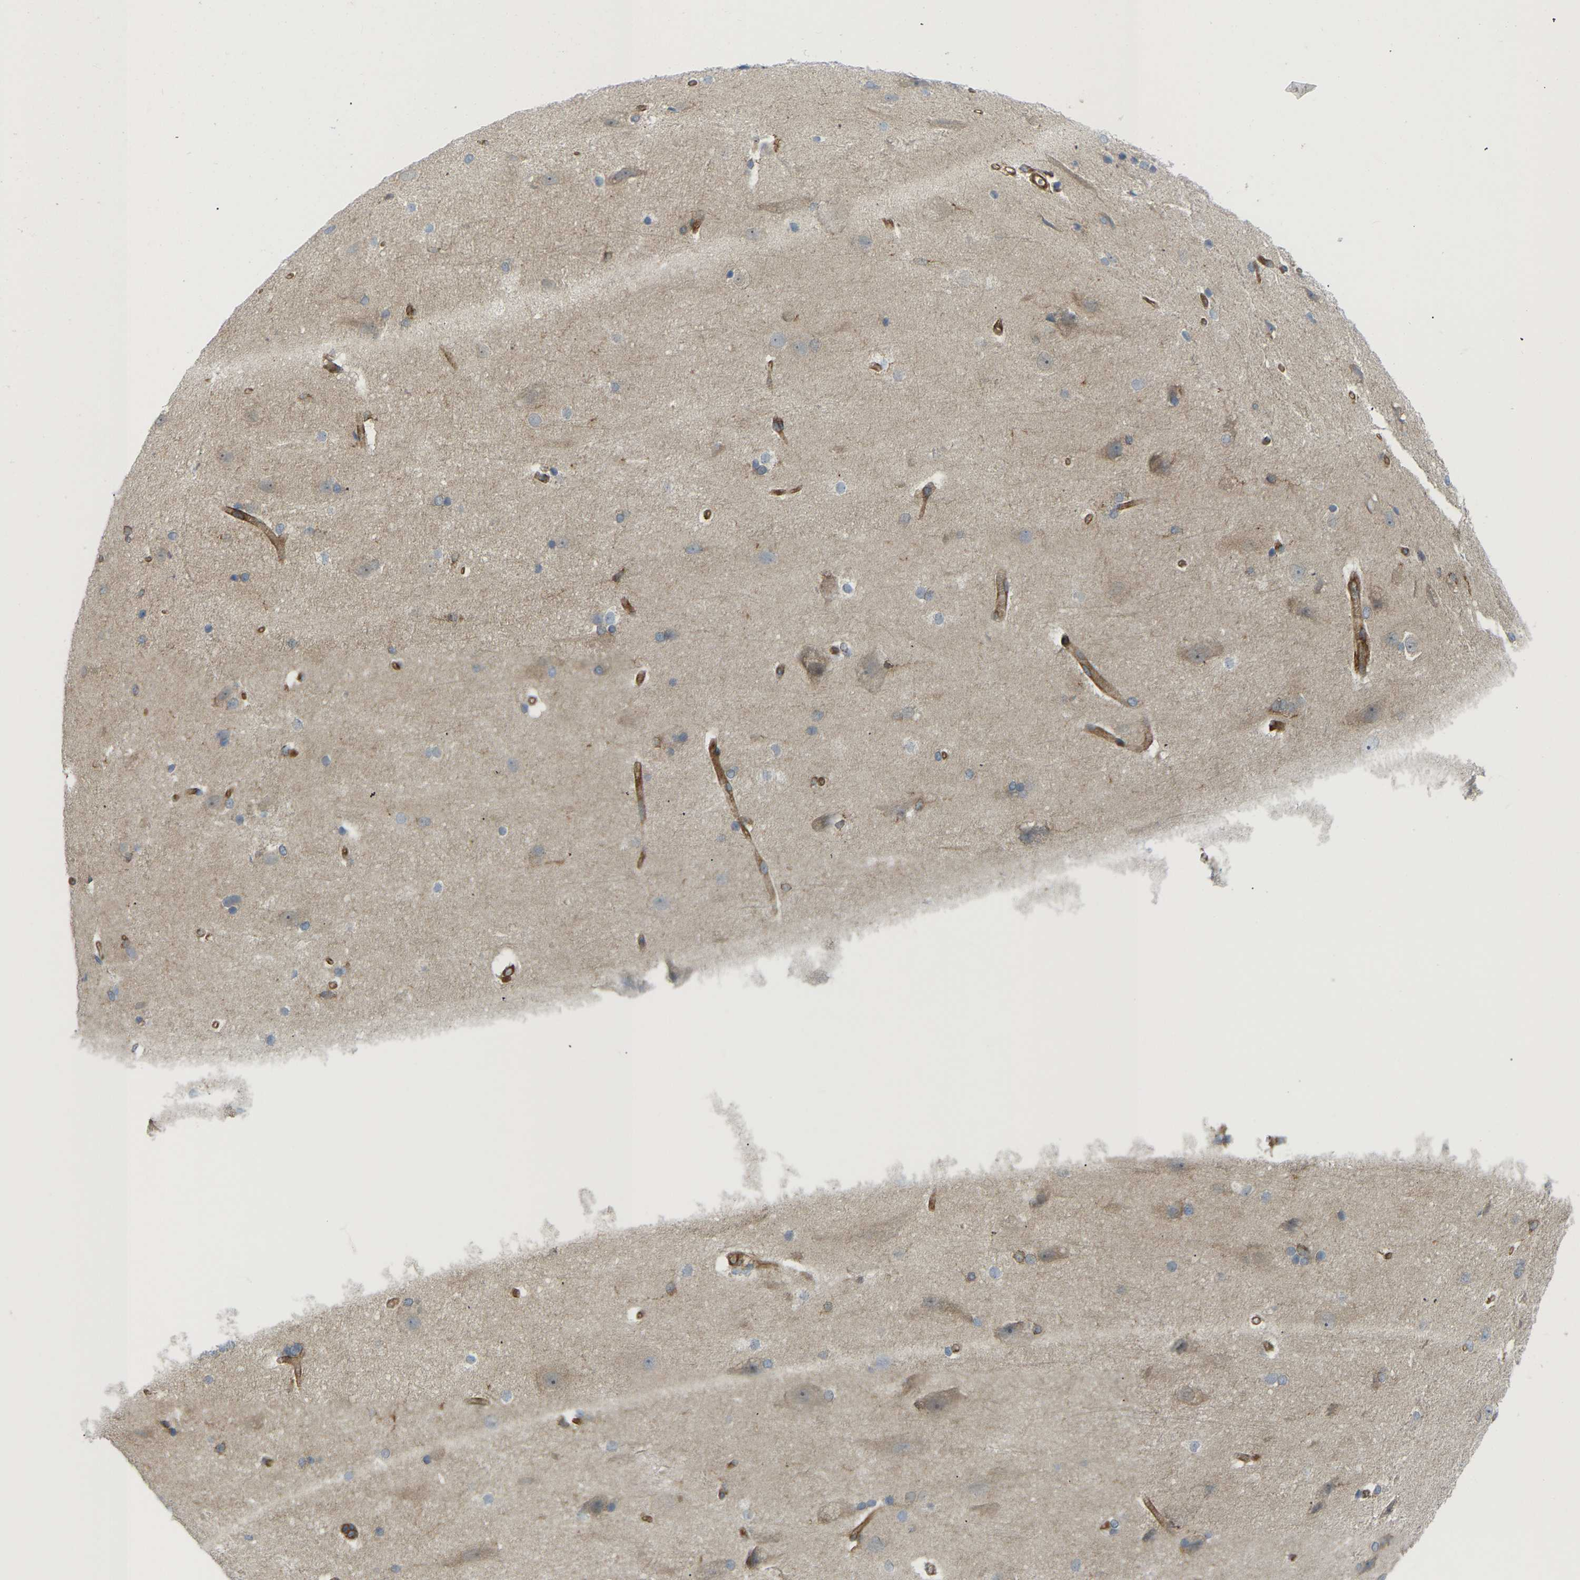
{"staining": {"intensity": "moderate", "quantity": ">75%", "location": "cytoplasmic/membranous"}, "tissue": "cerebral cortex", "cell_type": "Endothelial cells", "image_type": "normal", "snomed": [{"axis": "morphology", "description": "Normal tissue, NOS"}, {"axis": "topography", "description": "Cerebral cortex"}, {"axis": "topography", "description": "Hippocampus"}], "caption": "Cerebral cortex stained with a brown dye shows moderate cytoplasmic/membranous positive staining in about >75% of endothelial cells.", "gene": "PICALM", "patient": {"sex": "female", "age": 19}}